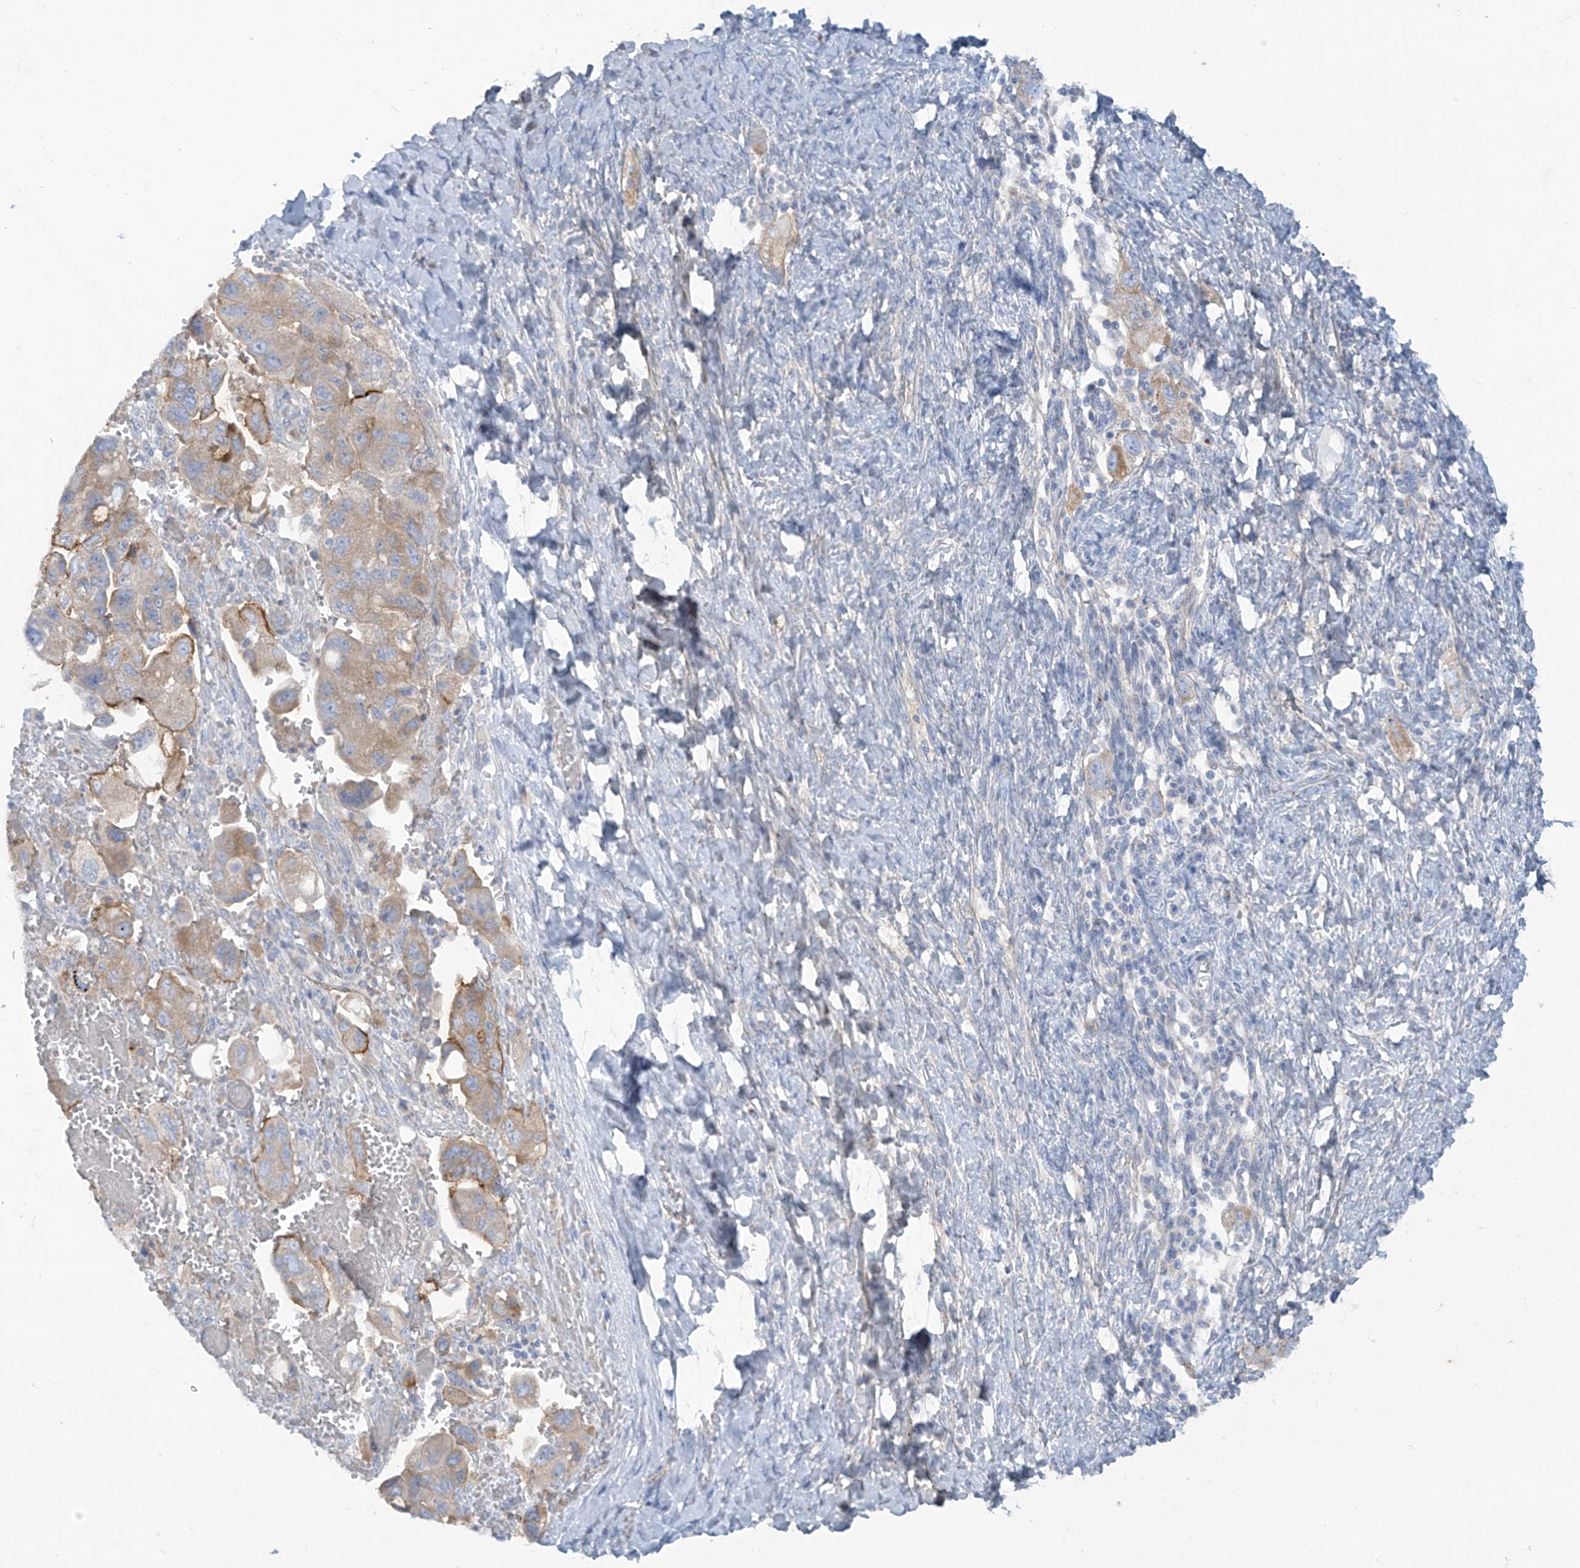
{"staining": {"intensity": "weak", "quantity": ">75%", "location": "cytoplasmic/membranous"}, "tissue": "ovarian cancer", "cell_type": "Tumor cells", "image_type": "cancer", "snomed": [{"axis": "morphology", "description": "Carcinoma, NOS"}, {"axis": "morphology", "description": "Cystadenocarcinoma, serous, NOS"}, {"axis": "topography", "description": "Ovary"}], "caption": "A high-resolution histopathology image shows immunohistochemistry staining of ovarian cancer, which shows weak cytoplasmic/membranous expression in approximately >75% of tumor cells.", "gene": "TRMT2B", "patient": {"sex": "female", "age": 69}}